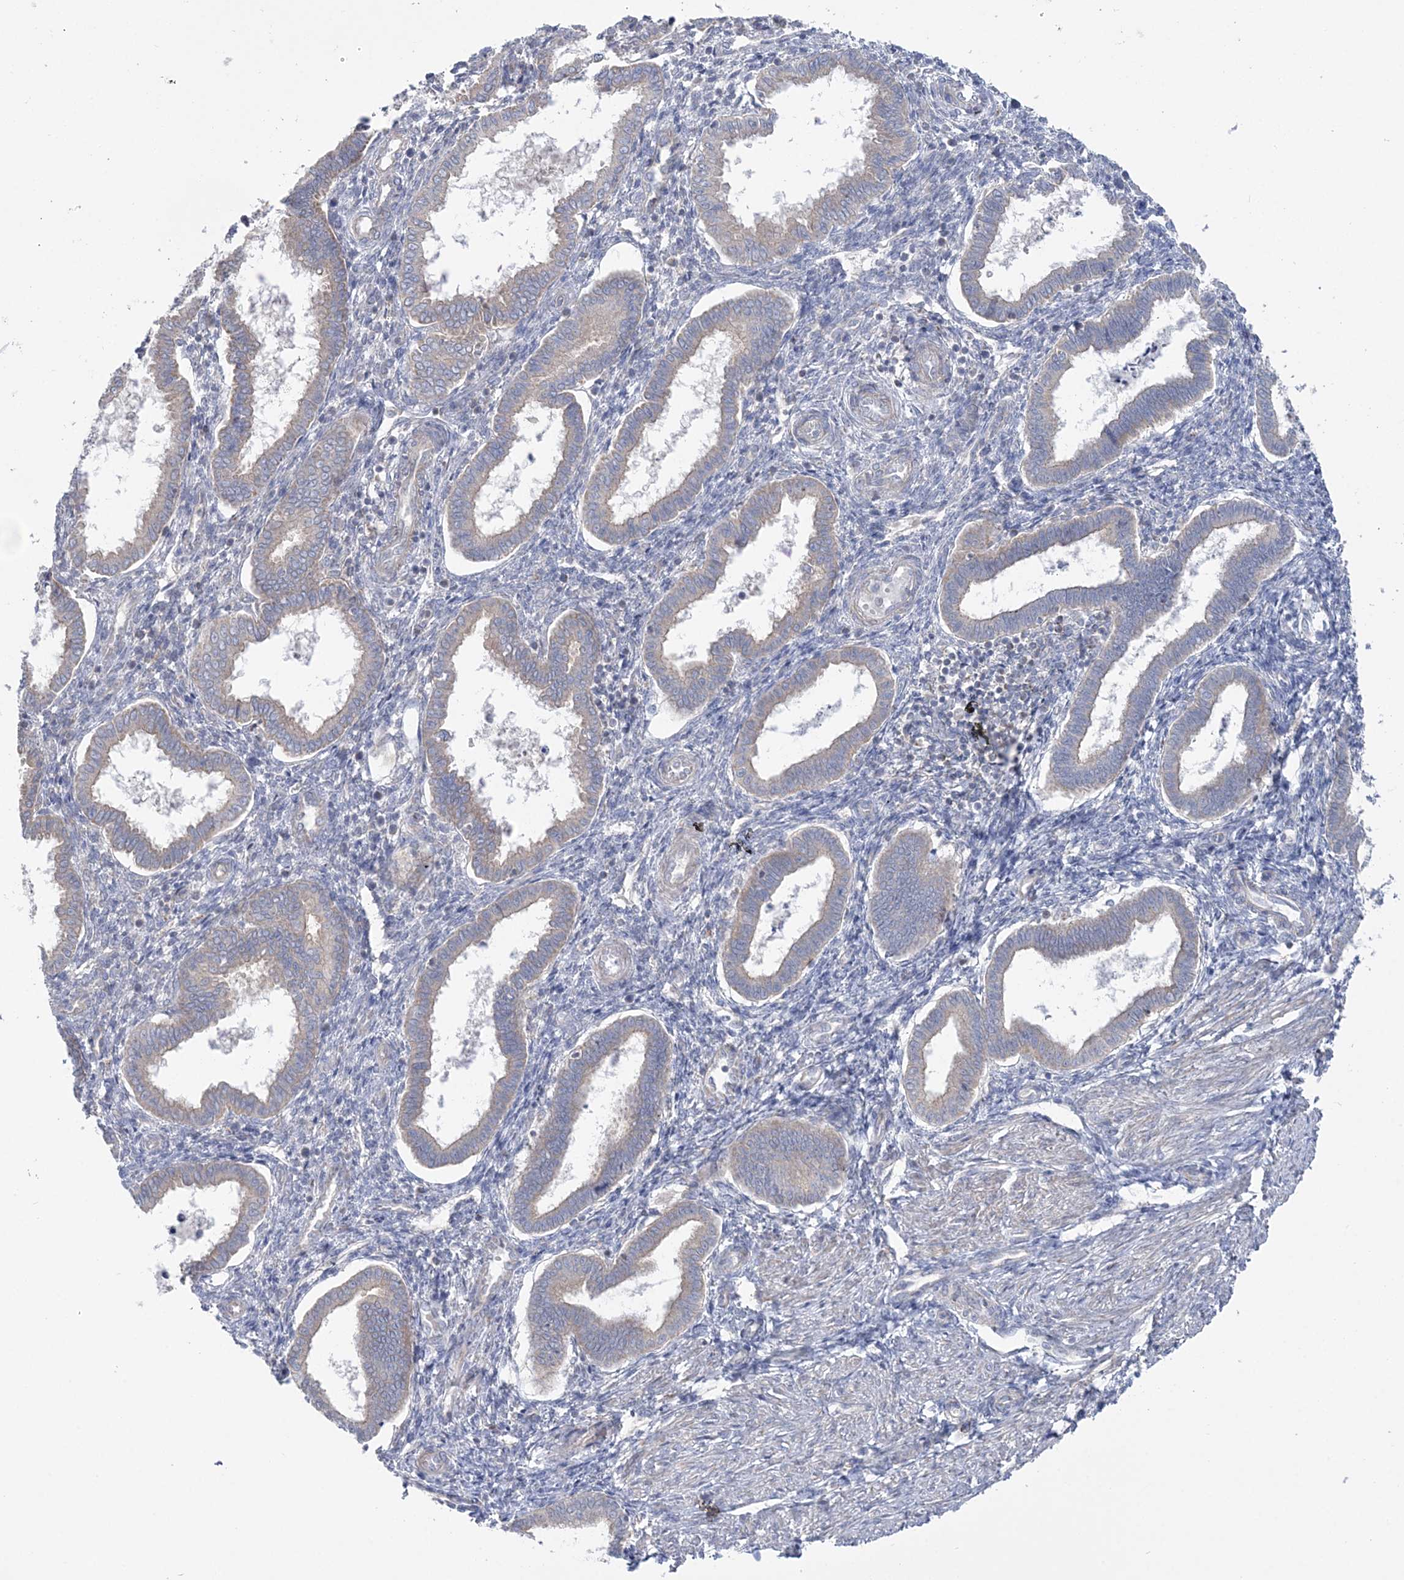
{"staining": {"intensity": "weak", "quantity": "25%-75%", "location": "cytoplasmic/membranous"}, "tissue": "endometrium", "cell_type": "Cells in endometrial stroma", "image_type": "normal", "snomed": [{"axis": "morphology", "description": "Normal tissue, NOS"}, {"axis": "topography", "description": "Endometrium"}], "caption": "Approximately 25%-75% of cells in endometrial stroma in normal endometrium demonstrate weak cytoplasmic/membranous protein staining as visualized by brown immunohistochemical staining.", "gene": "MMADHC", "patient": {"sex": "female", "age": 24}}